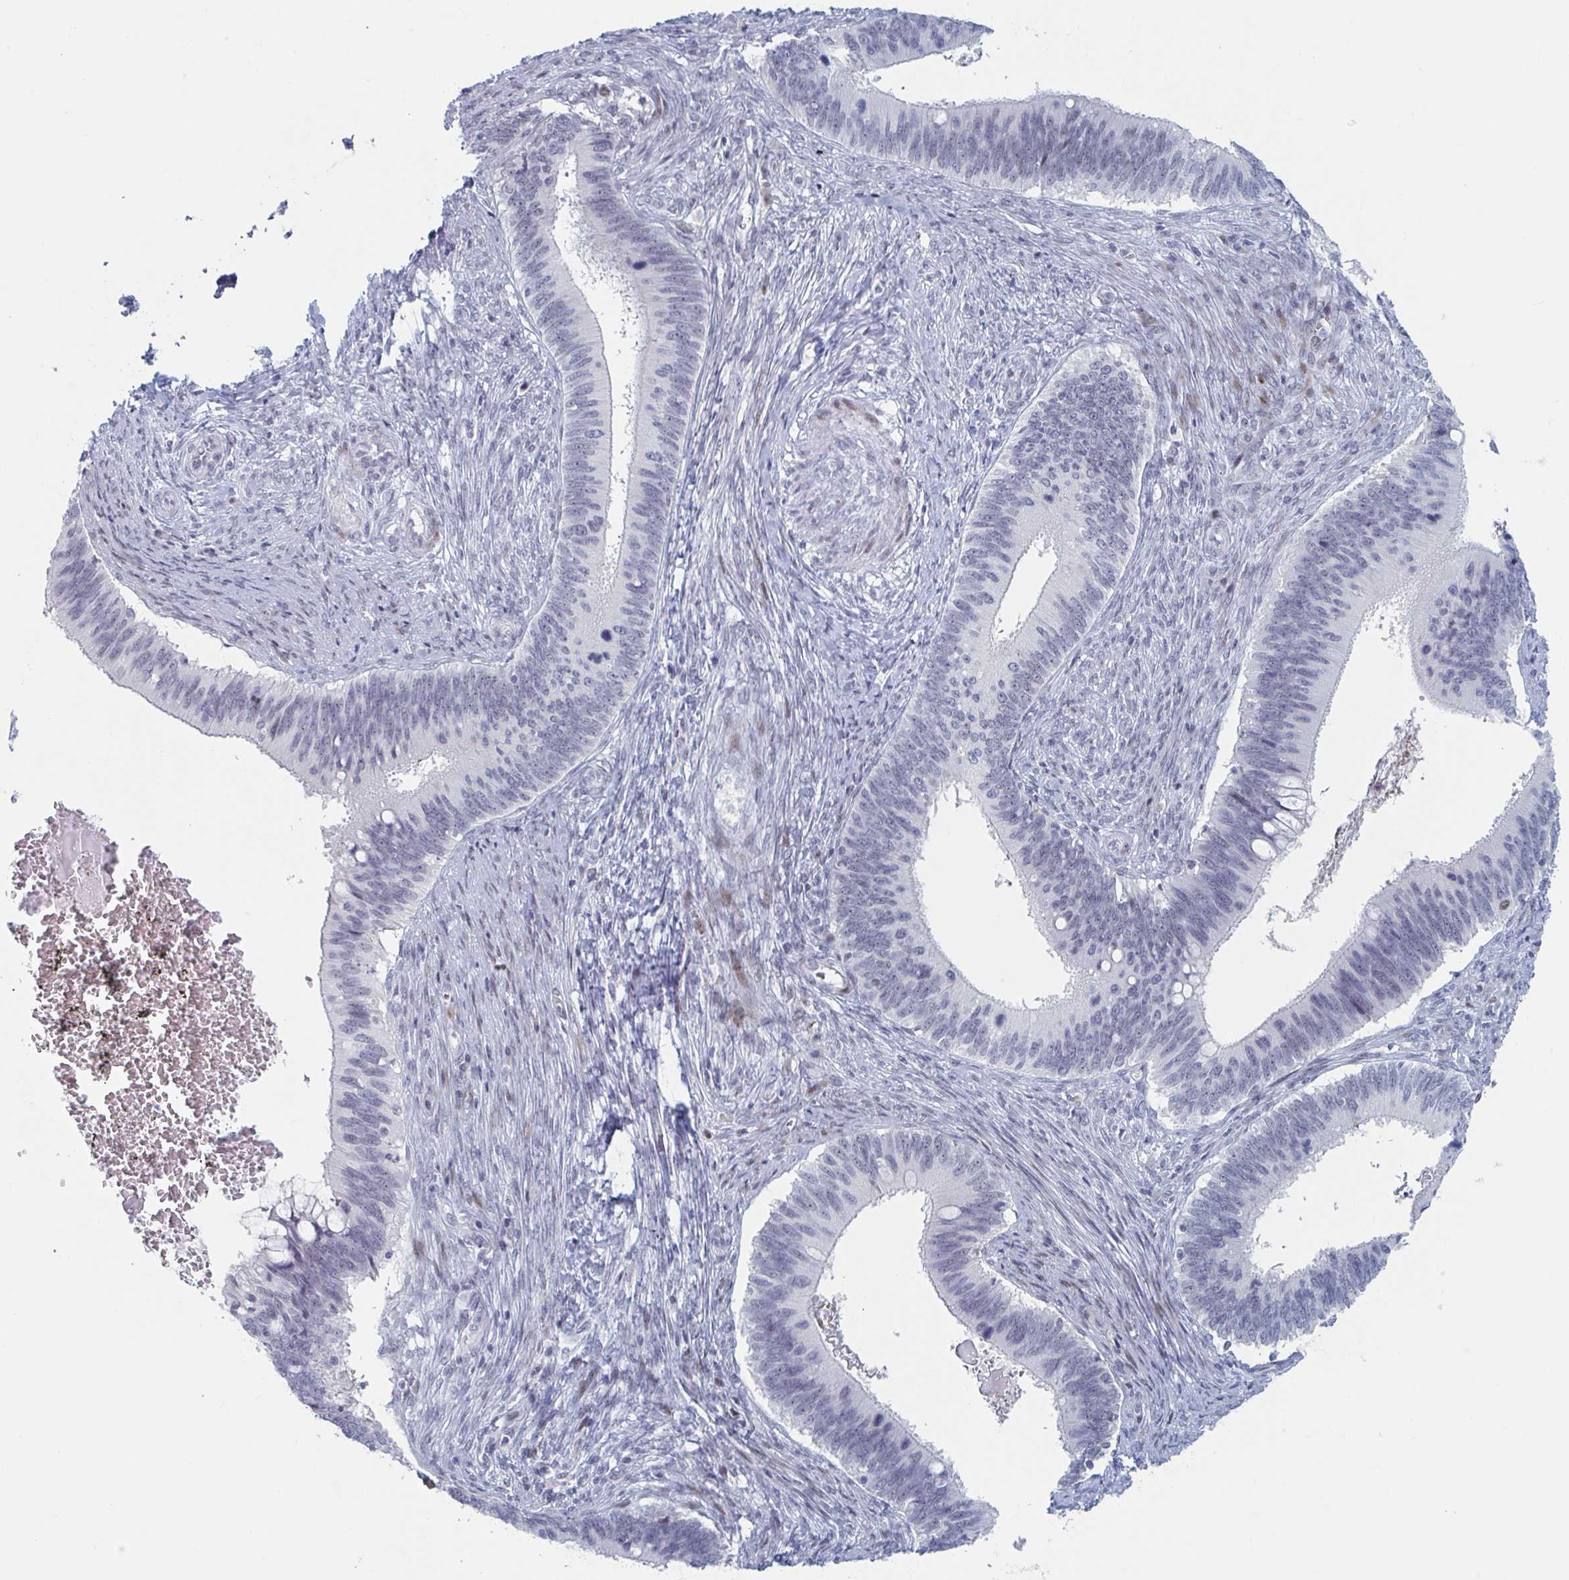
{"staining": {"intensity": "weak", "quantity": "<25%", "location": "nuclear"}, "tissue": "cervical cancer", "cell_type": "Tumor cells", "image_type": "cancer", "snomed": [{"axis": "morphology", "description": "Adenocarcinoma, NOS"}, {"axis": "topography", "description": "Cervix"}], "caption": "Tumor cells are negative for brown protein staining in cervical adenocarcinoma. Nuclei are stained in blue.", "gene": "NR1H2", "patient": {"sex": "female", "age": 42}}